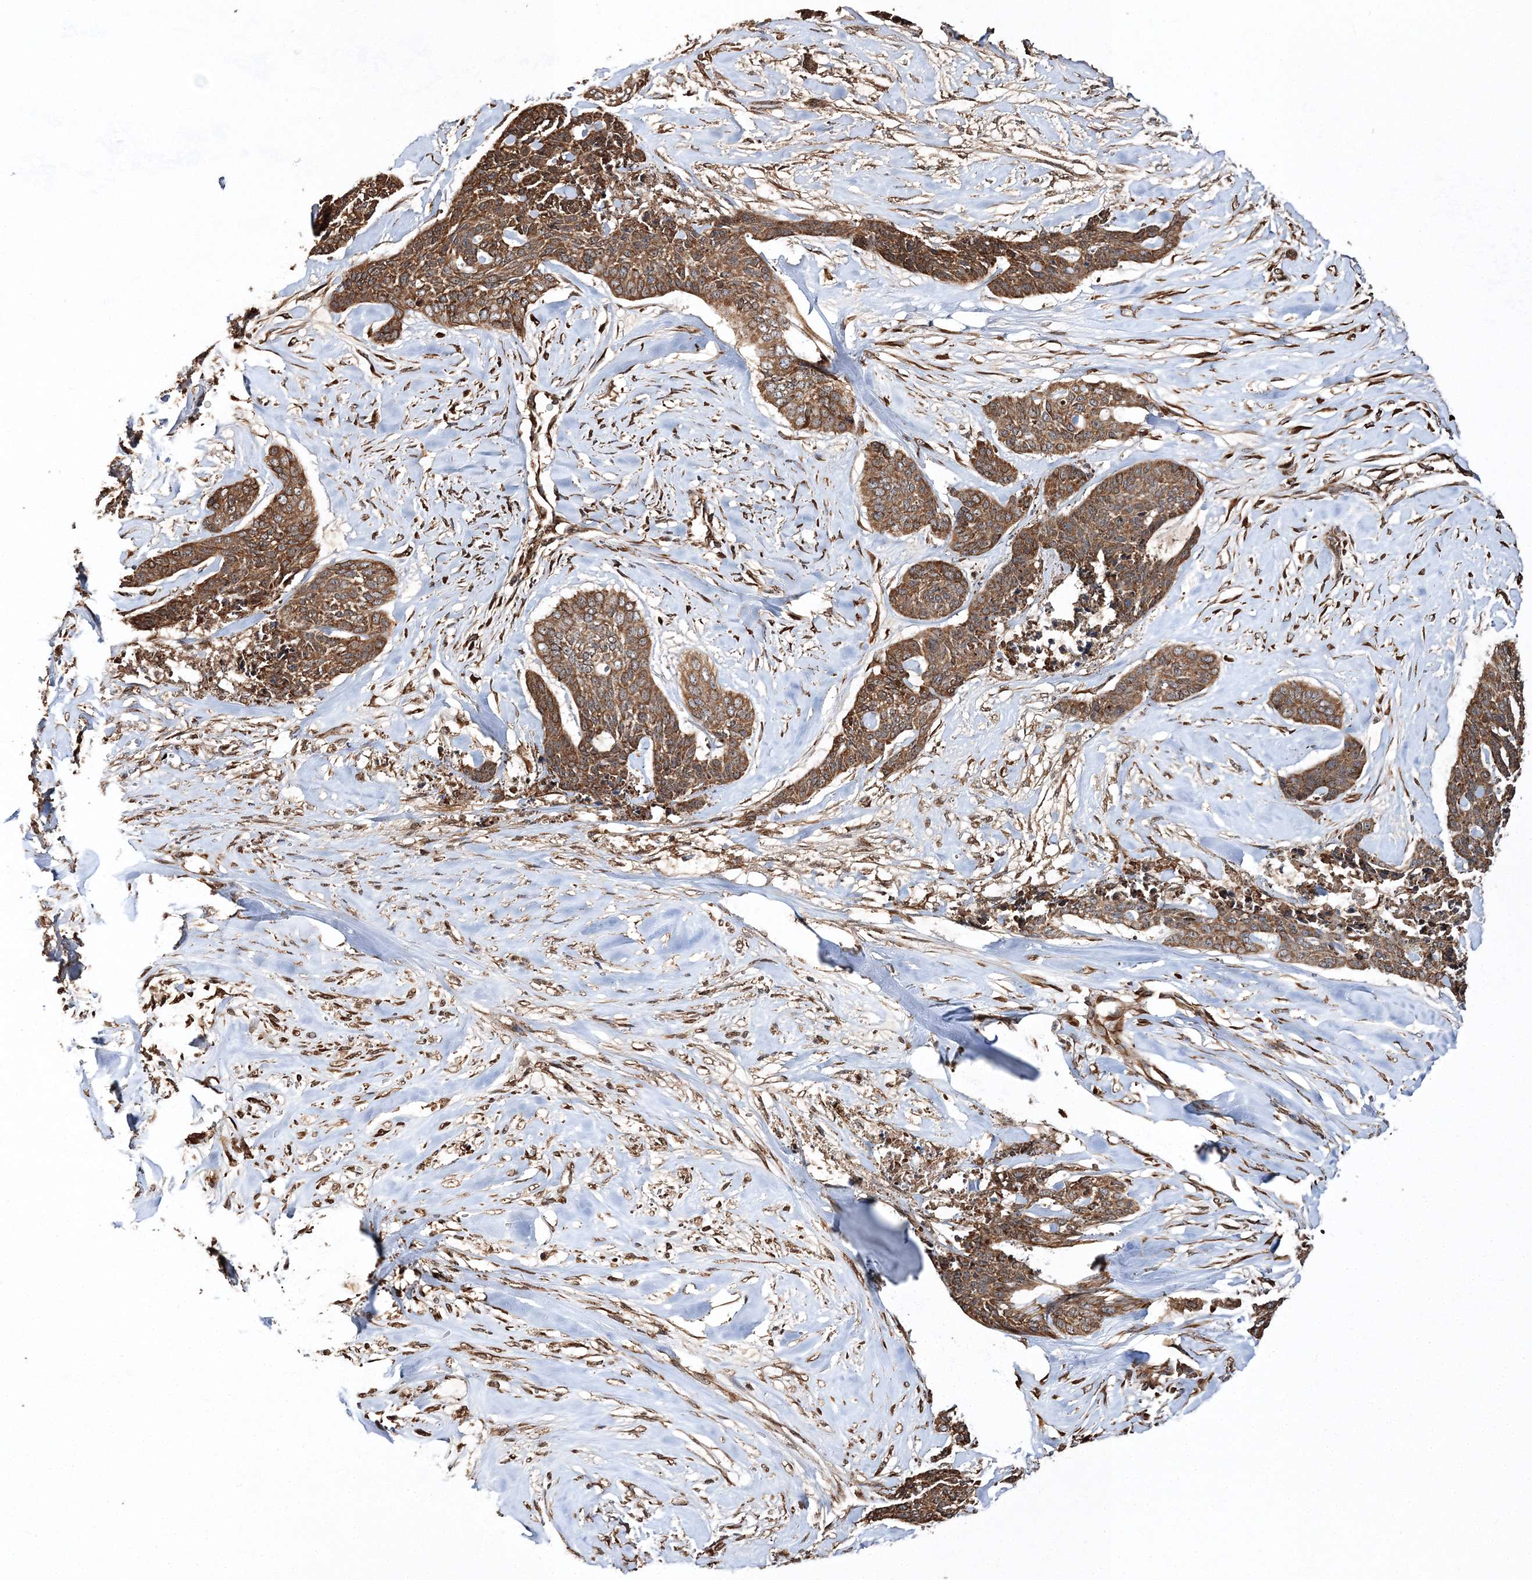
{"staining": {"intensity": "moderate", "quantity": ">75%", "location": "cytoplasmic/membranous"}, "tissue": "skin cancer", "cell_type": "Tumor cells", "image_type": "cancer", "snomed": [{"axis": "morphology", "description": "Basal cell carcinoma"}, {"axis": "topography", "description": "Skin"}], "caption": "Immunohistochemical staining of human skin cancer reveals medium levels of moderate cytoplasmic/membranous protein expression in approximately >75% of tumor cells.", "gene": "SCRN3", "patient": {"sex": "female", "age": 64}}